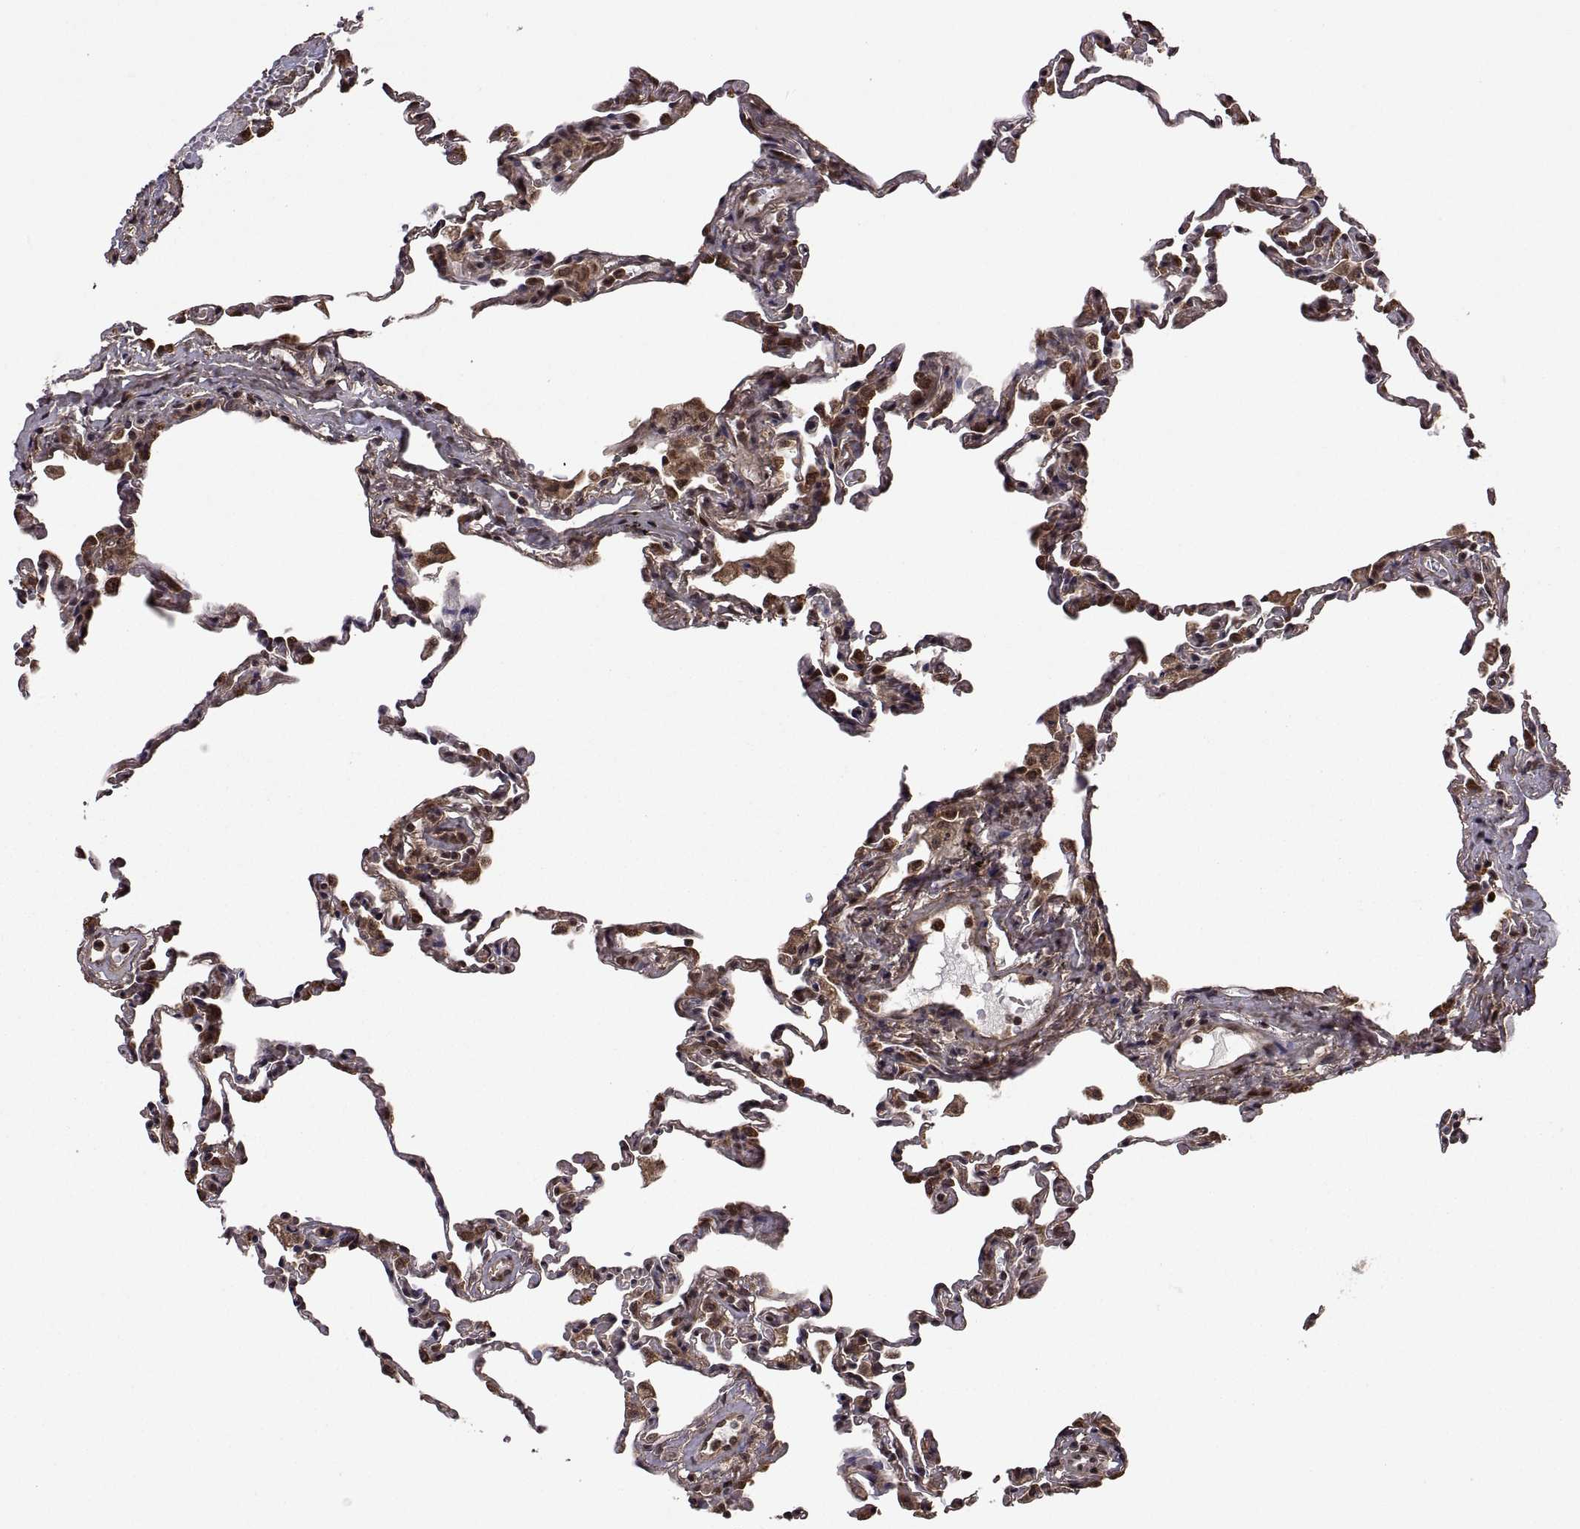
{"staining": {"intensity": "moderate", "quantity": "25%-75%", "location": "cytoplasmic/membranous,nuclear"}, "tissue": "lung", "cell_type": "Alveolar cells", "image_type": "normal", "snomed": [{"axis": "morphology", "description": "Normal tissue, NOS"}, {"axis": "topography", "description": "Lung"}], "caption": "Immunohistochemical staining of unremarkable human lung exhibits 25%-75% levels of moderate cytoplasmic/membranous,nuclear protein expression in approximately 25%-75% of alveolar cells. The staining was performed using DAB (3,3'-diaminobenzidine), with brown indicating positive protein expression. Nuclei are stained blue with hematoxylin.", "gene": "ZNRF2", "patient": {"sex": "female", "age": 57}}